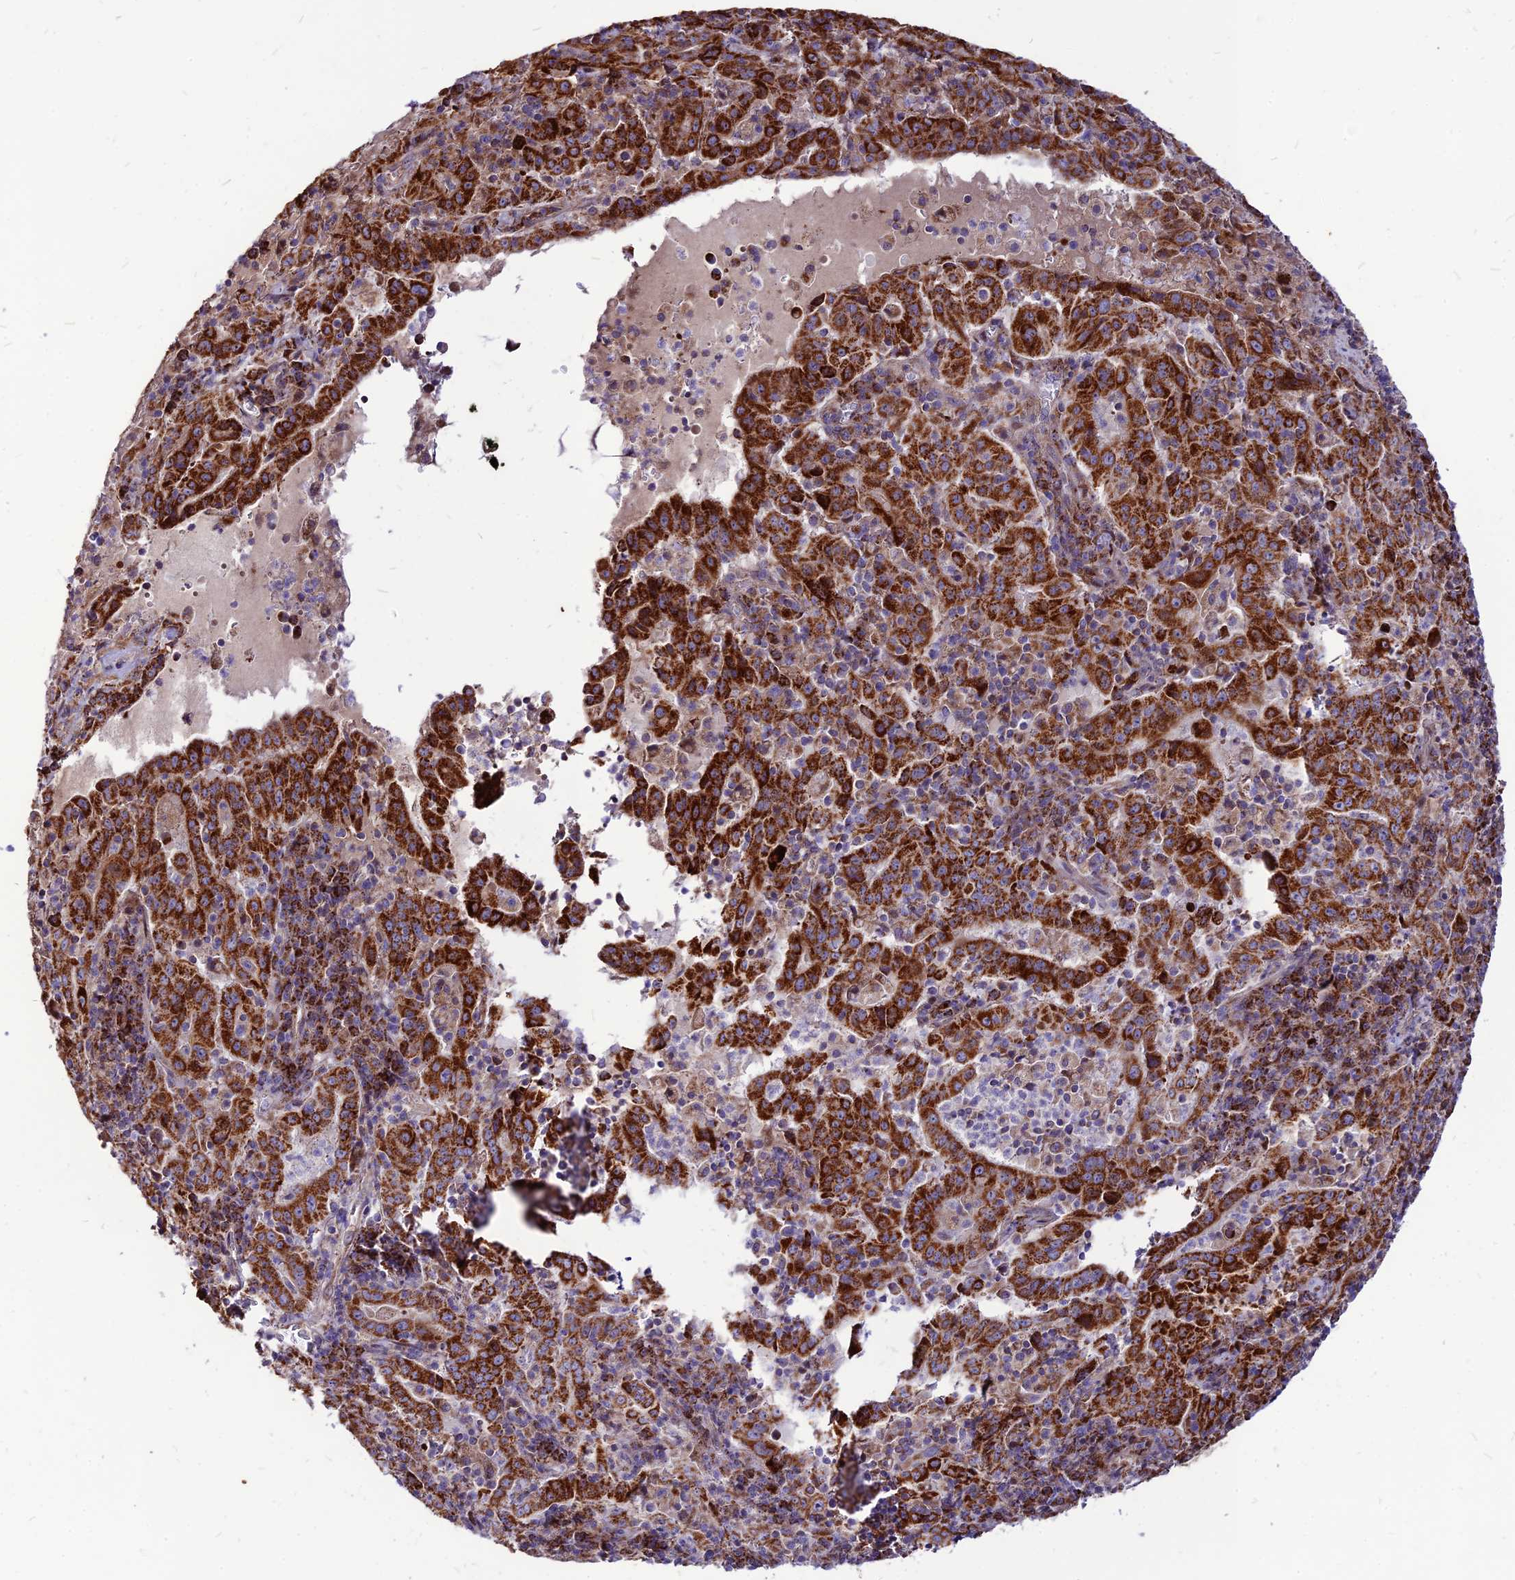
{"staining": {"intensity": "strong", "quantity": ">75%", "location": "cytoplasmic/membranous"}, "tissue": "pancreatic cancer", "cell_type": "Tumor cells", "image_type": "cancer", "snomed": [{"axis": "morphology", "description": "Adenocarcinoma, NOS"}, {"axis": "topography", "description": "Pancreas"}], "caption": "The micrograph exhibits immunohistochemical staining of adenocarcinoma (pancreatic). There is strong cytoplasmic/membranous expression is seen in about >75% of tumor cells.", "gene": "ECI1", "patient": {"sex": "male", "age": 63}}